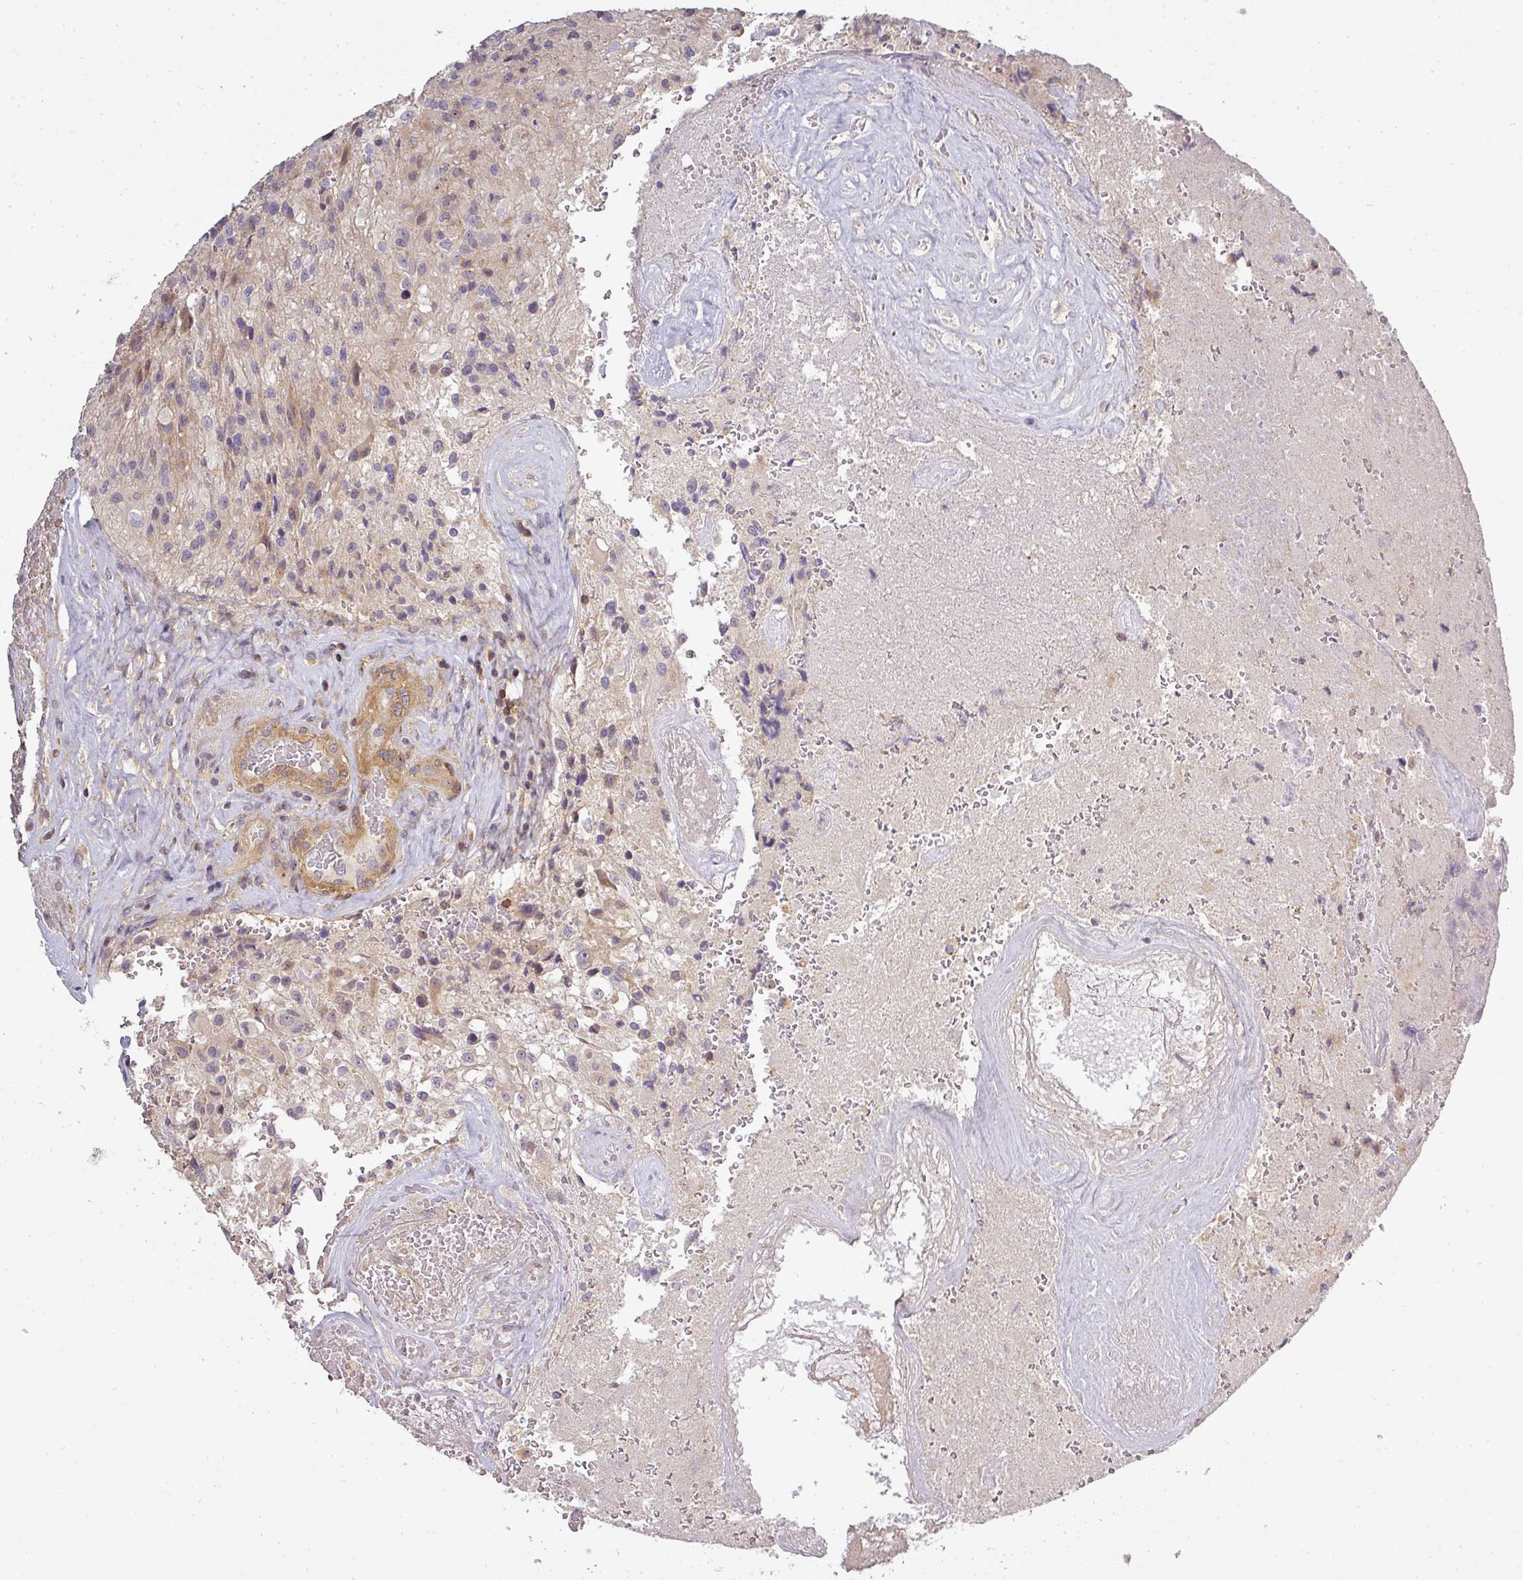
{"staining": {"intensity": "weak", "quantity": "<25%", "location": "cytoplasmic/membranous"}, "tissue": "glioma", "cell_type": "Tumor cells", "image_type": "cancer", "snomed": [{"axis": "morphology", "description": "Normal tissue, NOS"}, {"axis": "morphology", "description": "Glioma, malignant, High grade"}, {"axis": "topography", "description": "Cerebral cortex"}], "caption": "Immunohistochemistry of malignant glioma (high-grade) shows no expression in tumor cells.", "gene": "NIN", "patient": {"sex": "male", "age": 56}}